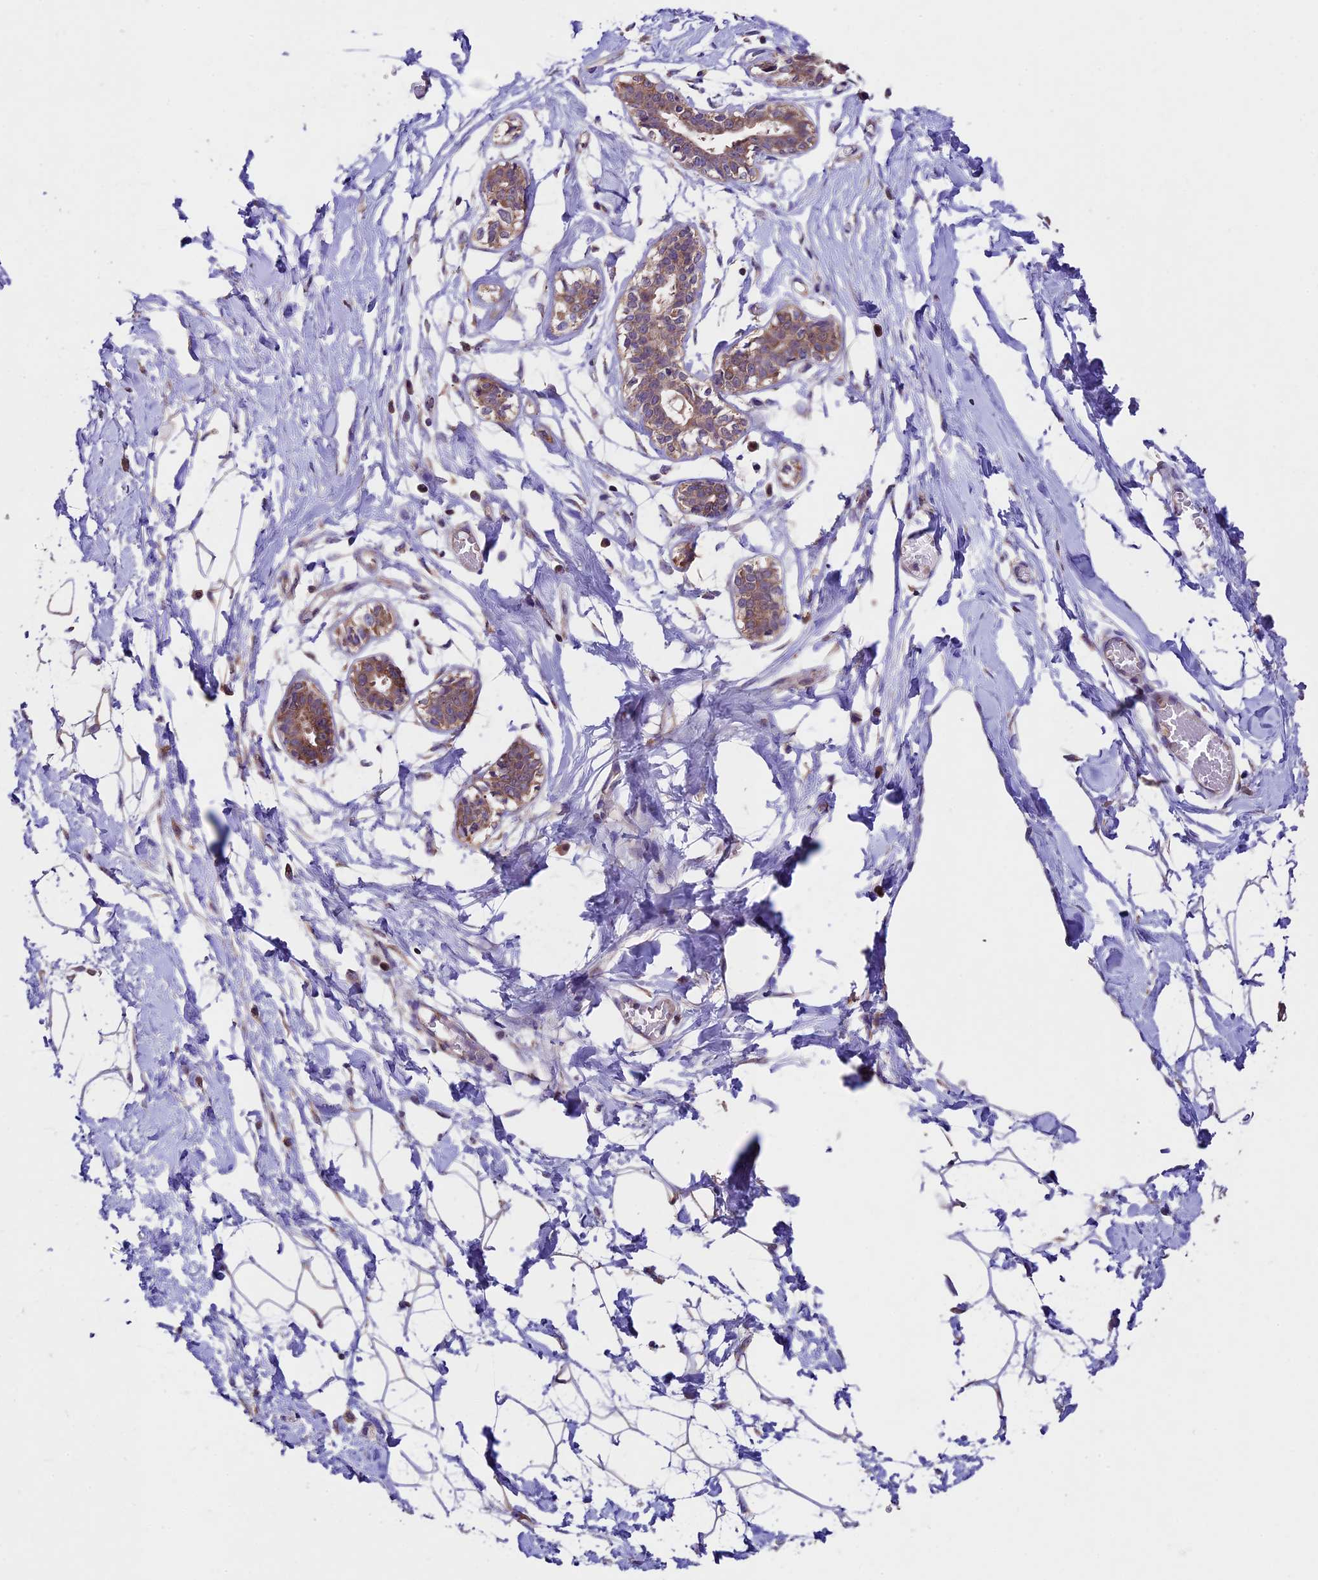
{"staining": {"intensity": "negative", "quantity": "none", "location": "none"}, "tissue": "breast", "cell_type": "Adipocytes", "image_type": "normal", "snomed": [{"axis": "morphology", "description": "Normal tissue, NOS"}, {"axis": "topography", "description": "Breast"}], "caption": "An image of human breast is negative for staining in adipocytes. (Brightfield microscopy of DAB (3,3'-diaminobenzidine) immunohistochemistry (IHC) at high magnification).", "gene": "SBNO2", "patient": {"sex": "female", "age": 27}}